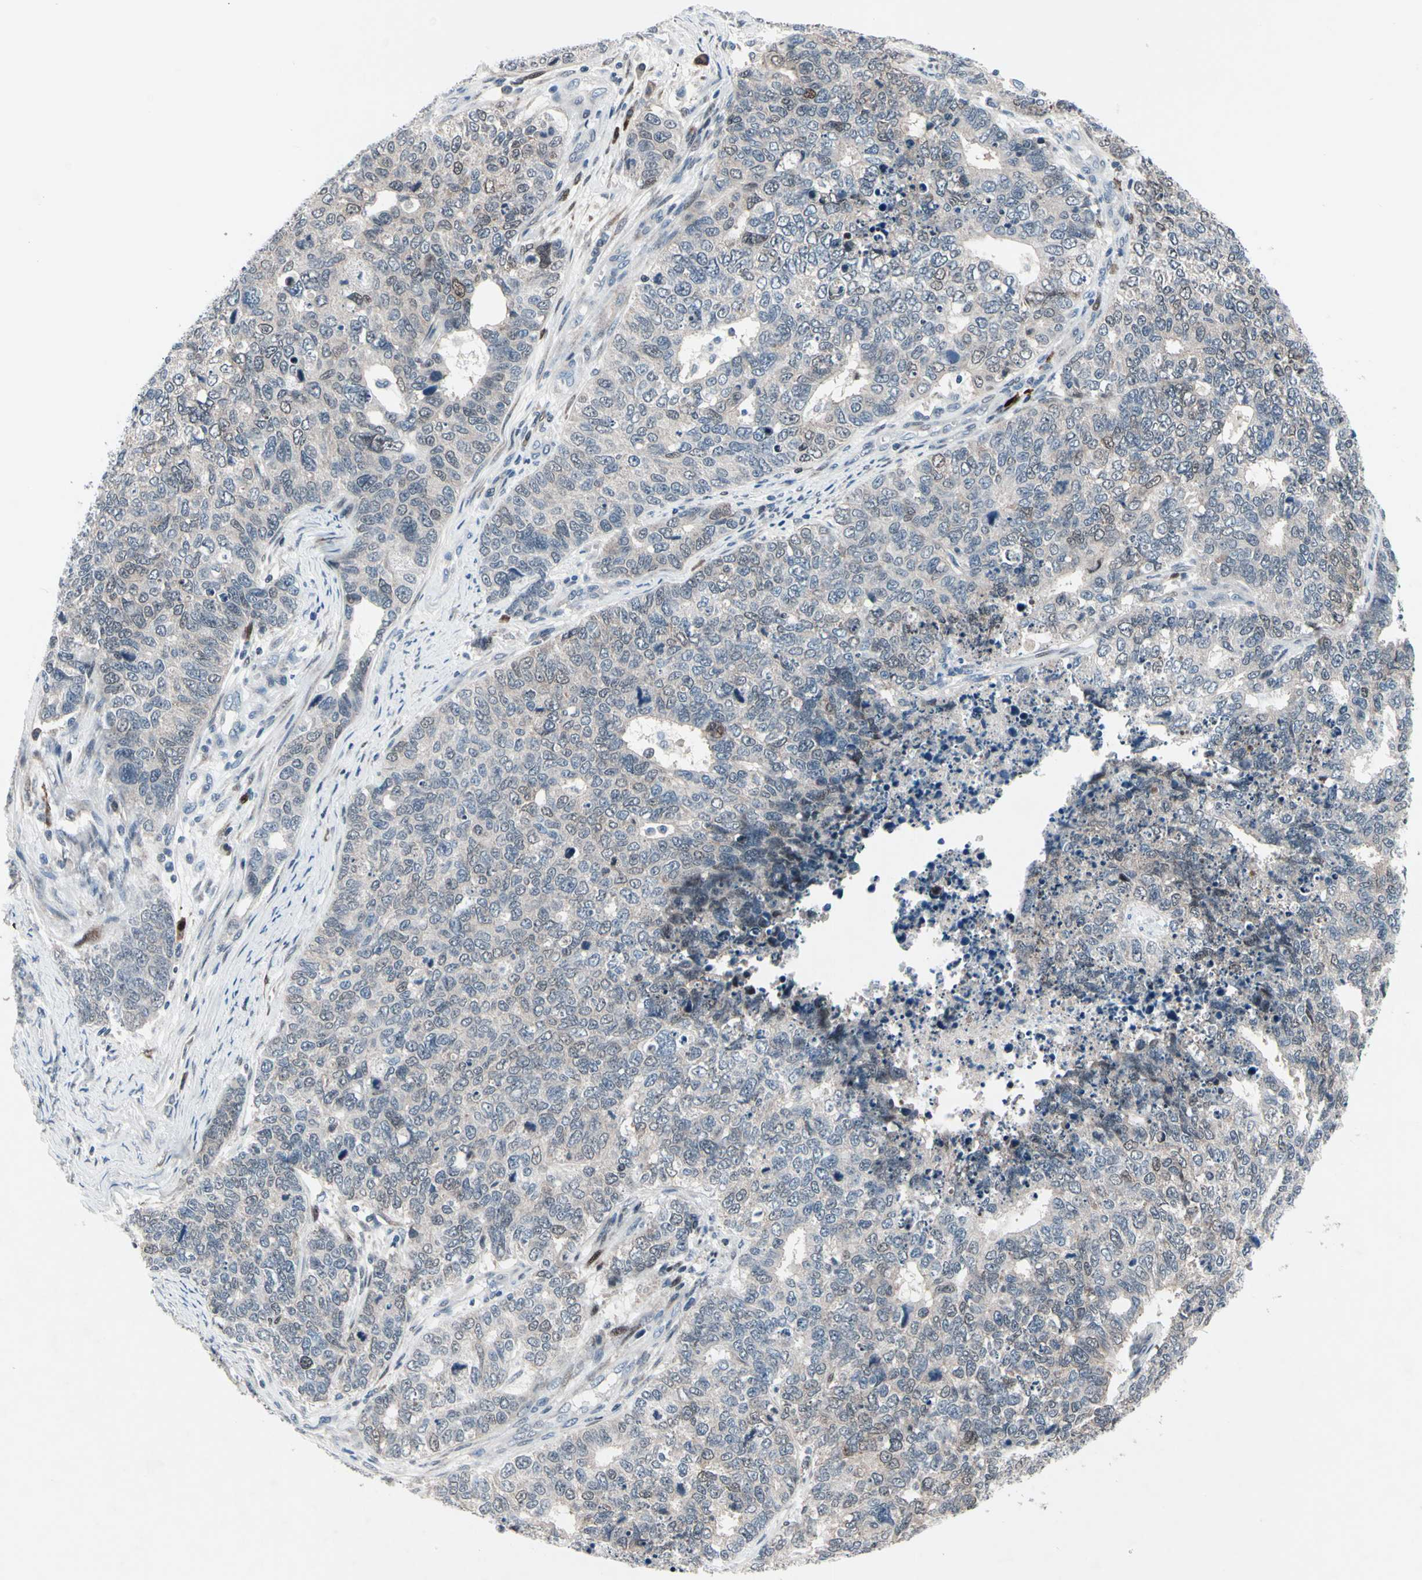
{"staining": {"intensity": "weak", "quantity": "<25%", "location": "nuclear"}, "tissue": "cervical cancer", "cell_type": "Tumor cells", "image_type": "cancer", "snomed": [{"axis": "morphology", "description": "Squamous cell carcinoma, NOS"}, {"axis": "topography", "description": "Cervix"}], "caption": "Protein analysis of cervical cancer (squamous cell carcinoma) exhibits no significant expression in tumor cells.", "gene": "TXN", "patient": {"sex": "female", "age": 63}}